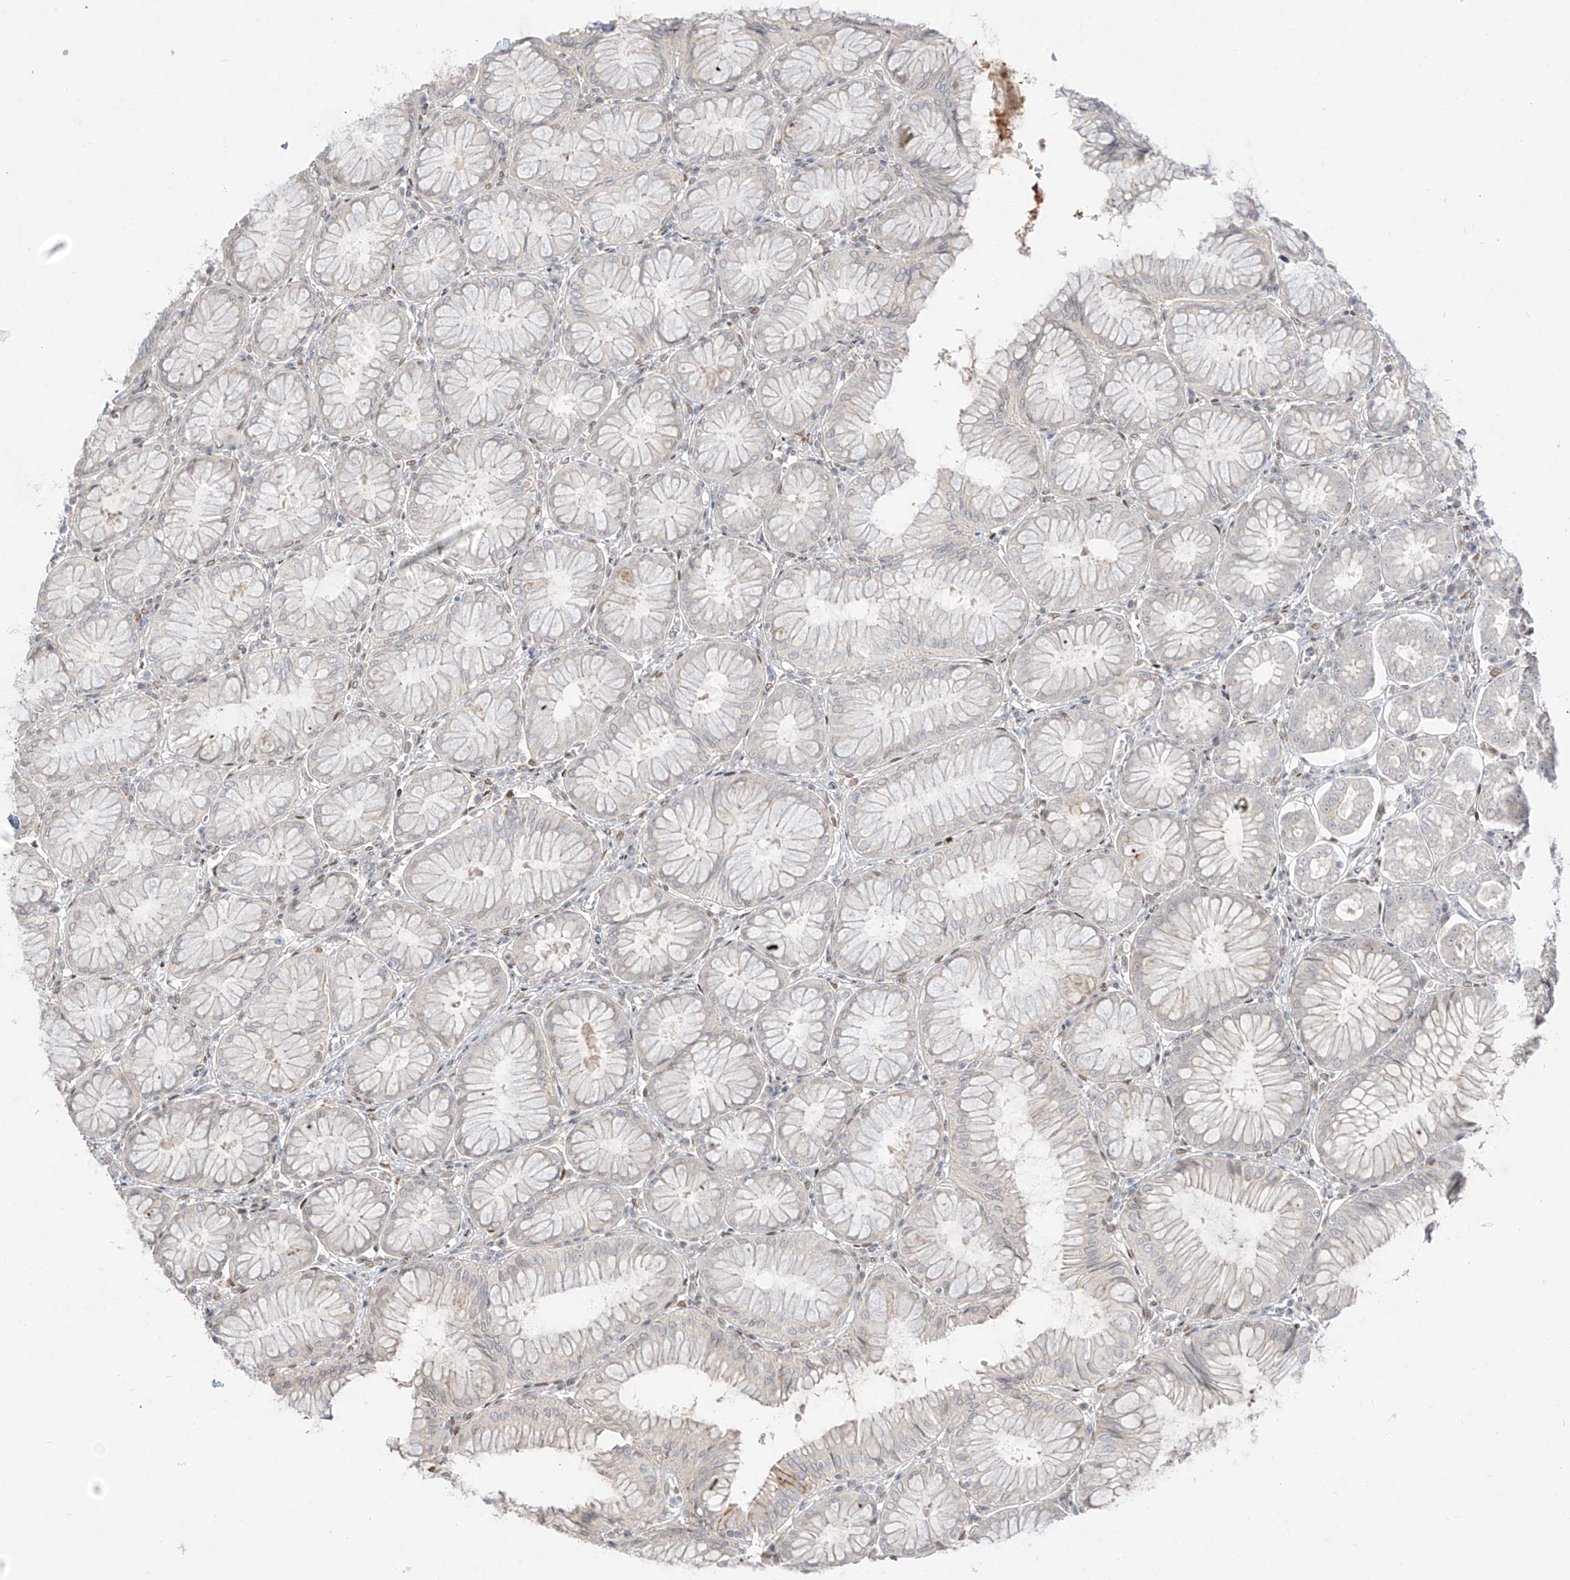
{"staining": {"intensity": "weak", "quantity": "<25%", "location": "cytoplasmic/membranous"}, "tissue": "stomach", "cell_type": "Glandular cells", "image_type": "normal", "snomed": [{"axis": "morphology", "description": "Normal tissue, NOS"}, {"axis": "topography", "description": "Stomach, lower"}], "caption": "Stomach was stained to show a protein in brown. There is no significant staining in glandular cells. (DAB (3,3'-diaminobenzidine) immunohistochemistry visualized using brightfield microscopy, high magnification).", "gene": "ZNF774", "patient": {"sex": "female", "age": 56}}